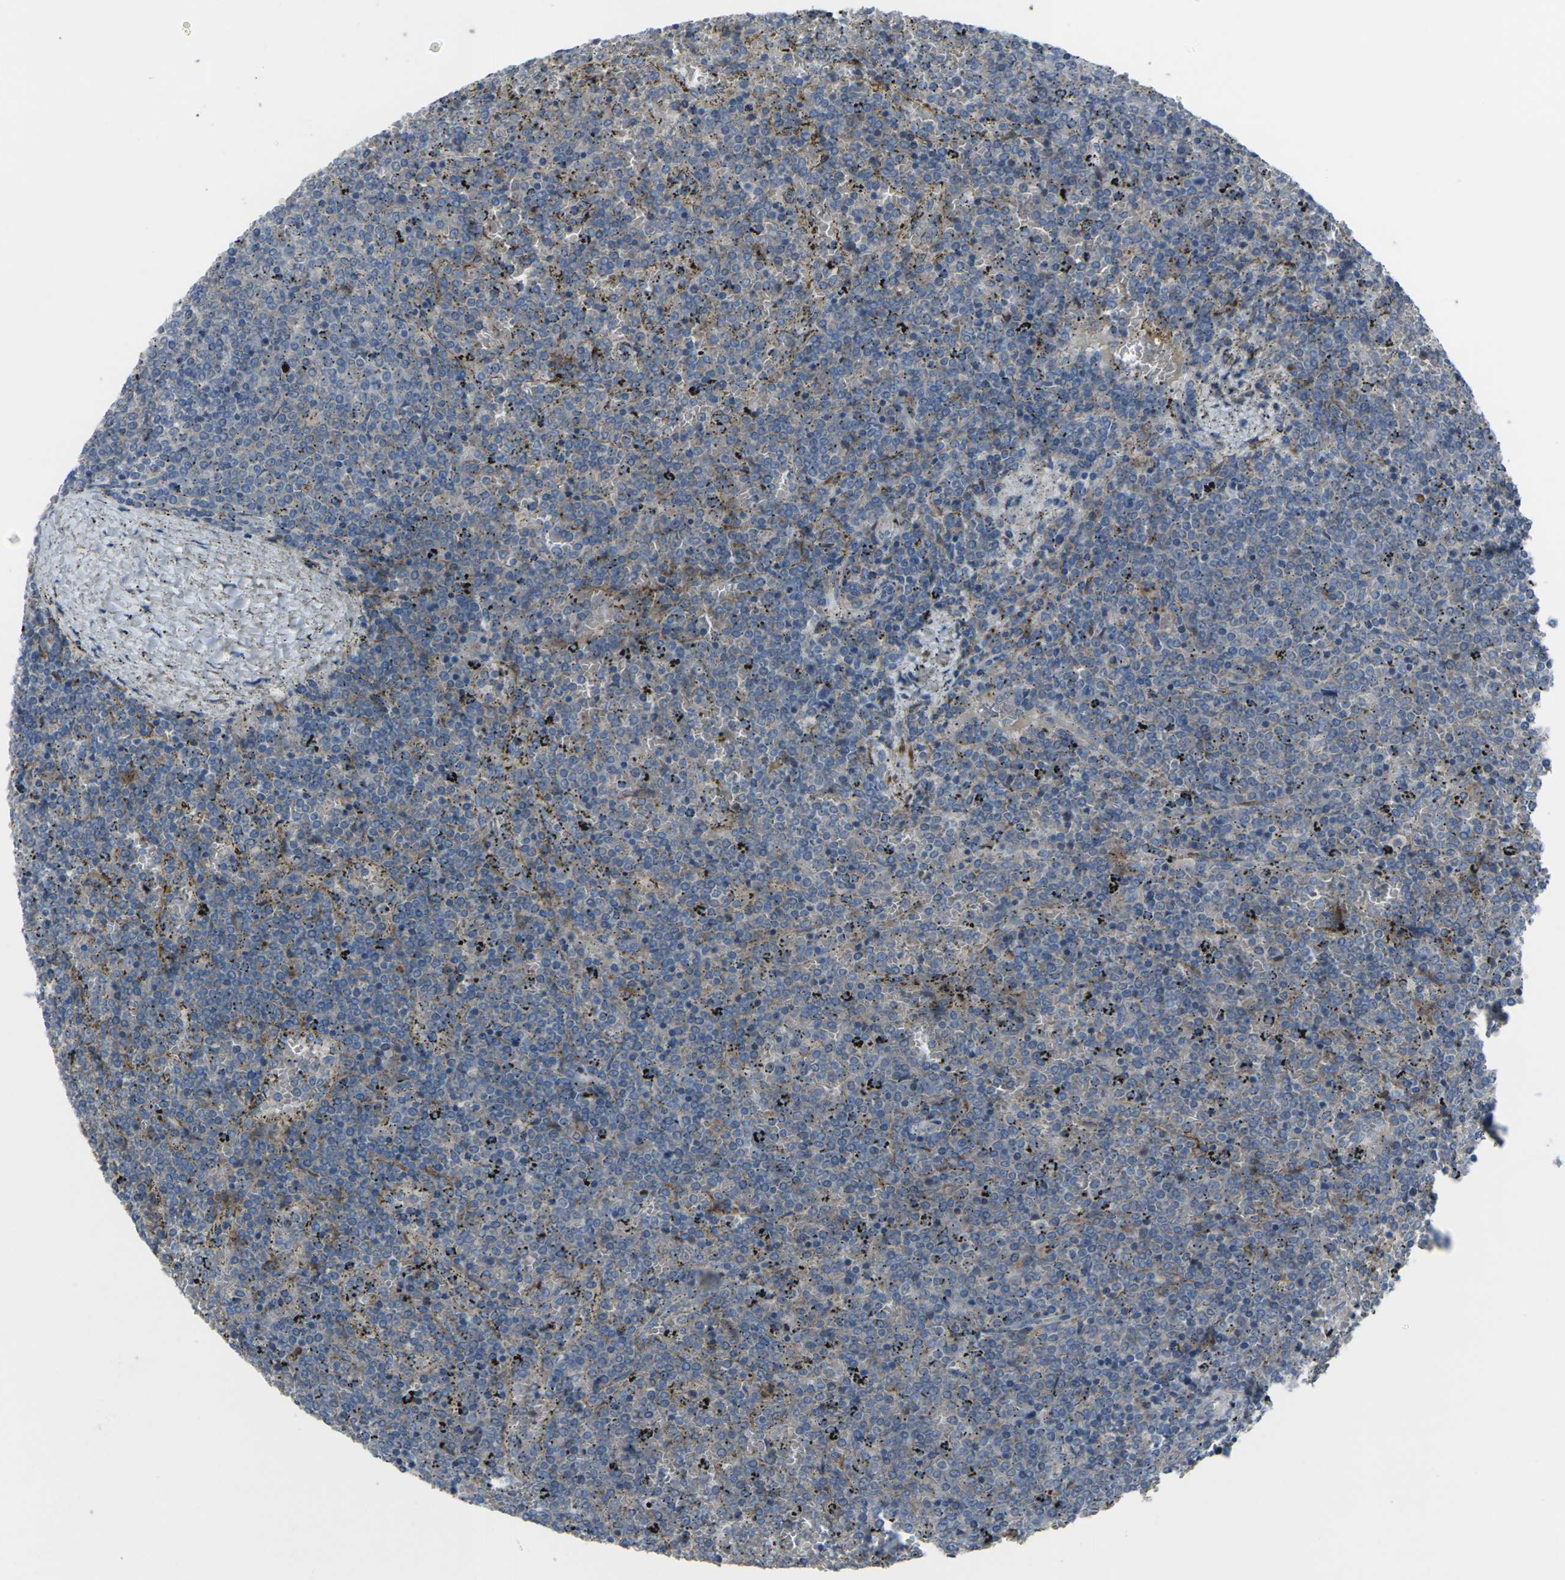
{"staining": {"intensity": "negative", "quantity": "none", "location": "none"}, "tissue": "lymphoma", "cell_type": "Tumor cells", "image_type": "cancer", "snomed": [{"axis": "morphology", "description": "Malignant lymphoma, non-Hodgkin's type, Low grade"}, {"axis": "topography", "description": "Spleen"}], "caption": "The image demonstrates no significant expression in tumor cells of malignant lymphoma, non-Hodgkin's type (low-grade).", "gene": "CCR10", "patient": {"sex": "female", "age": 77}}